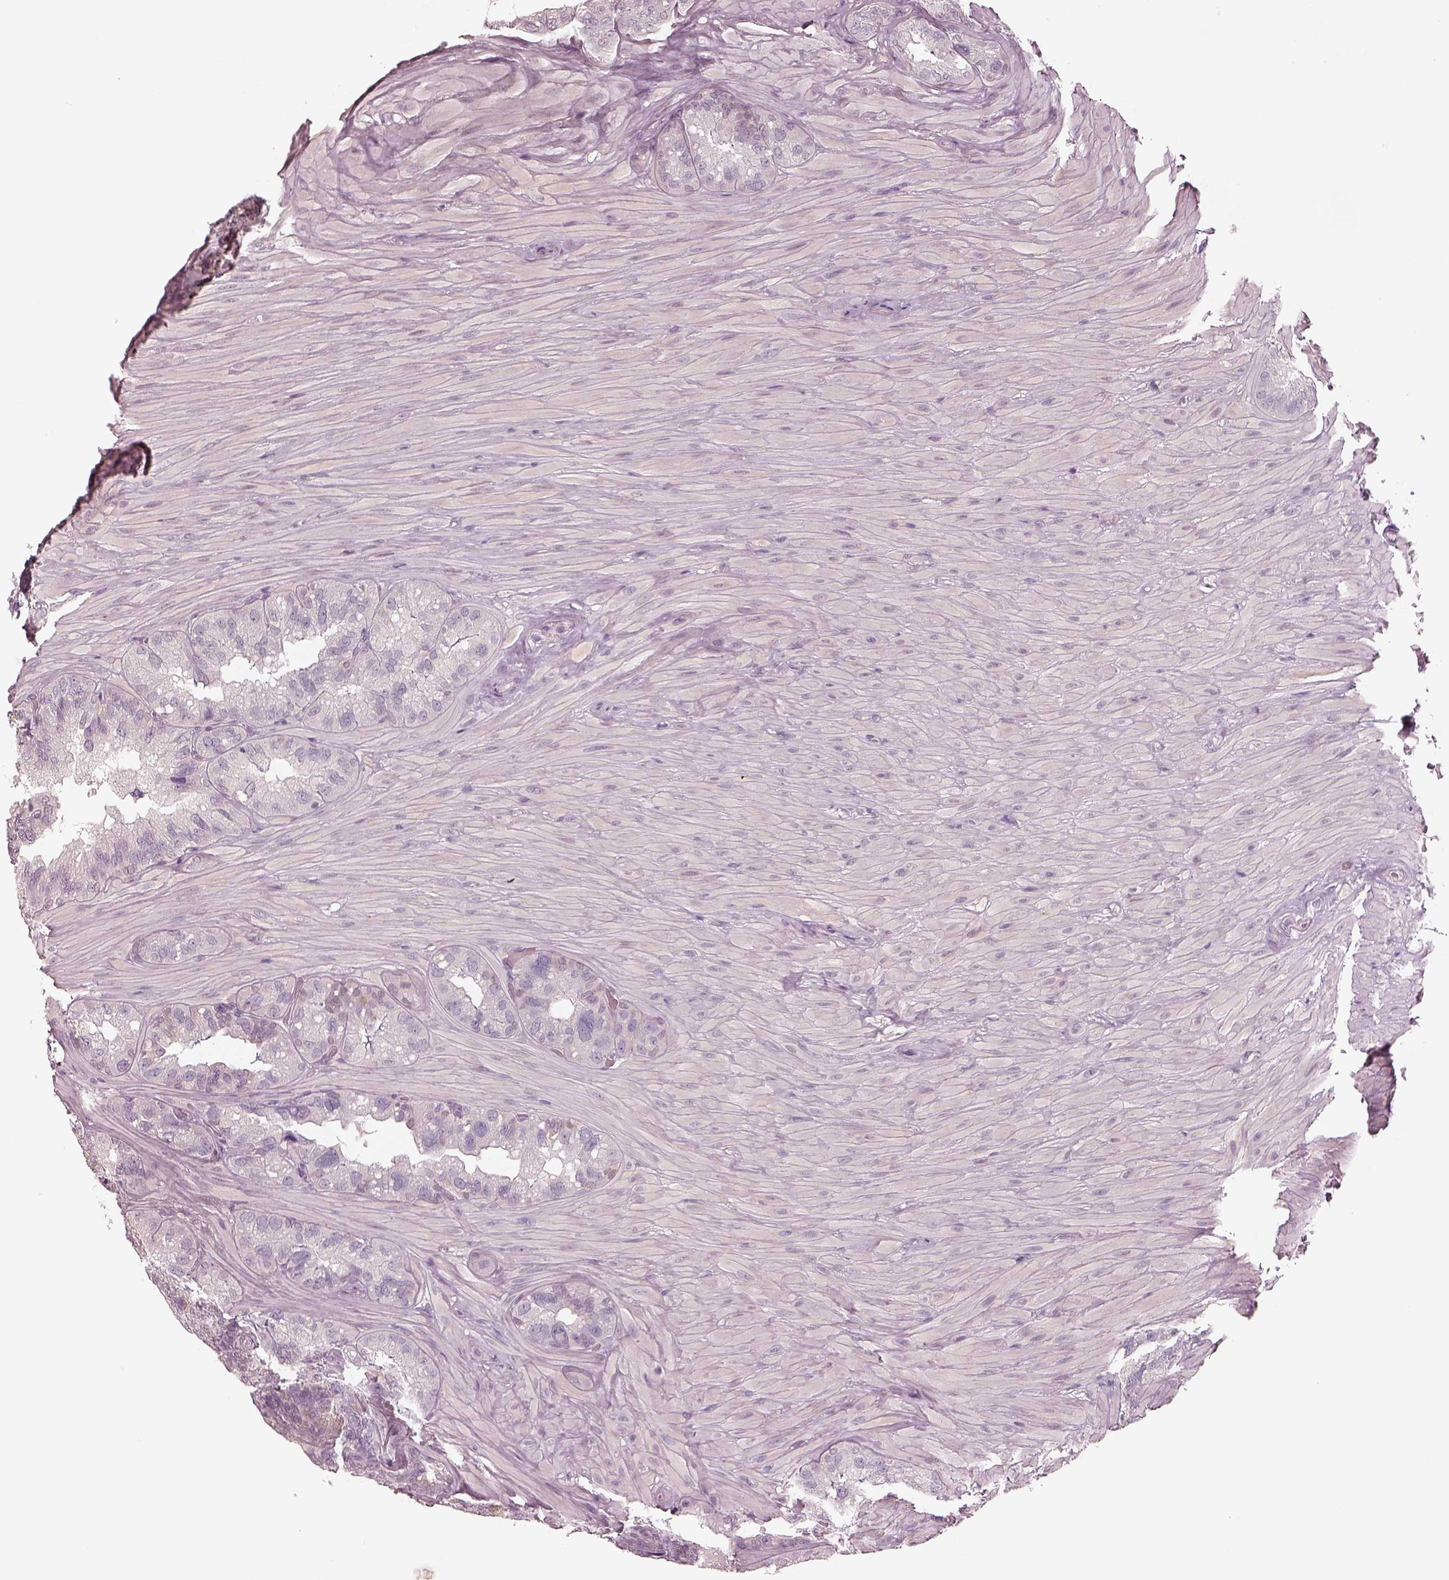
{"staining": {"intensity": "negative", "quantity": "none", "location": "none"}, "tissue": "seminal vesicle", "cell_type": "Glandular cells", "image_type": "normal", "snomed": [{"axis": "morphology", "description": "Normal tissue, NOS"}, {"axis": "topography", "description": "Seminal veicle"}], "caption": "High power microscopy histopathology image of an IHC histopathology image of unremarkable seminal vesicle, revealing no significant expression in glandular cells.", "gene": "EGR4", "patient": {"sex": "male", "age": 60}}